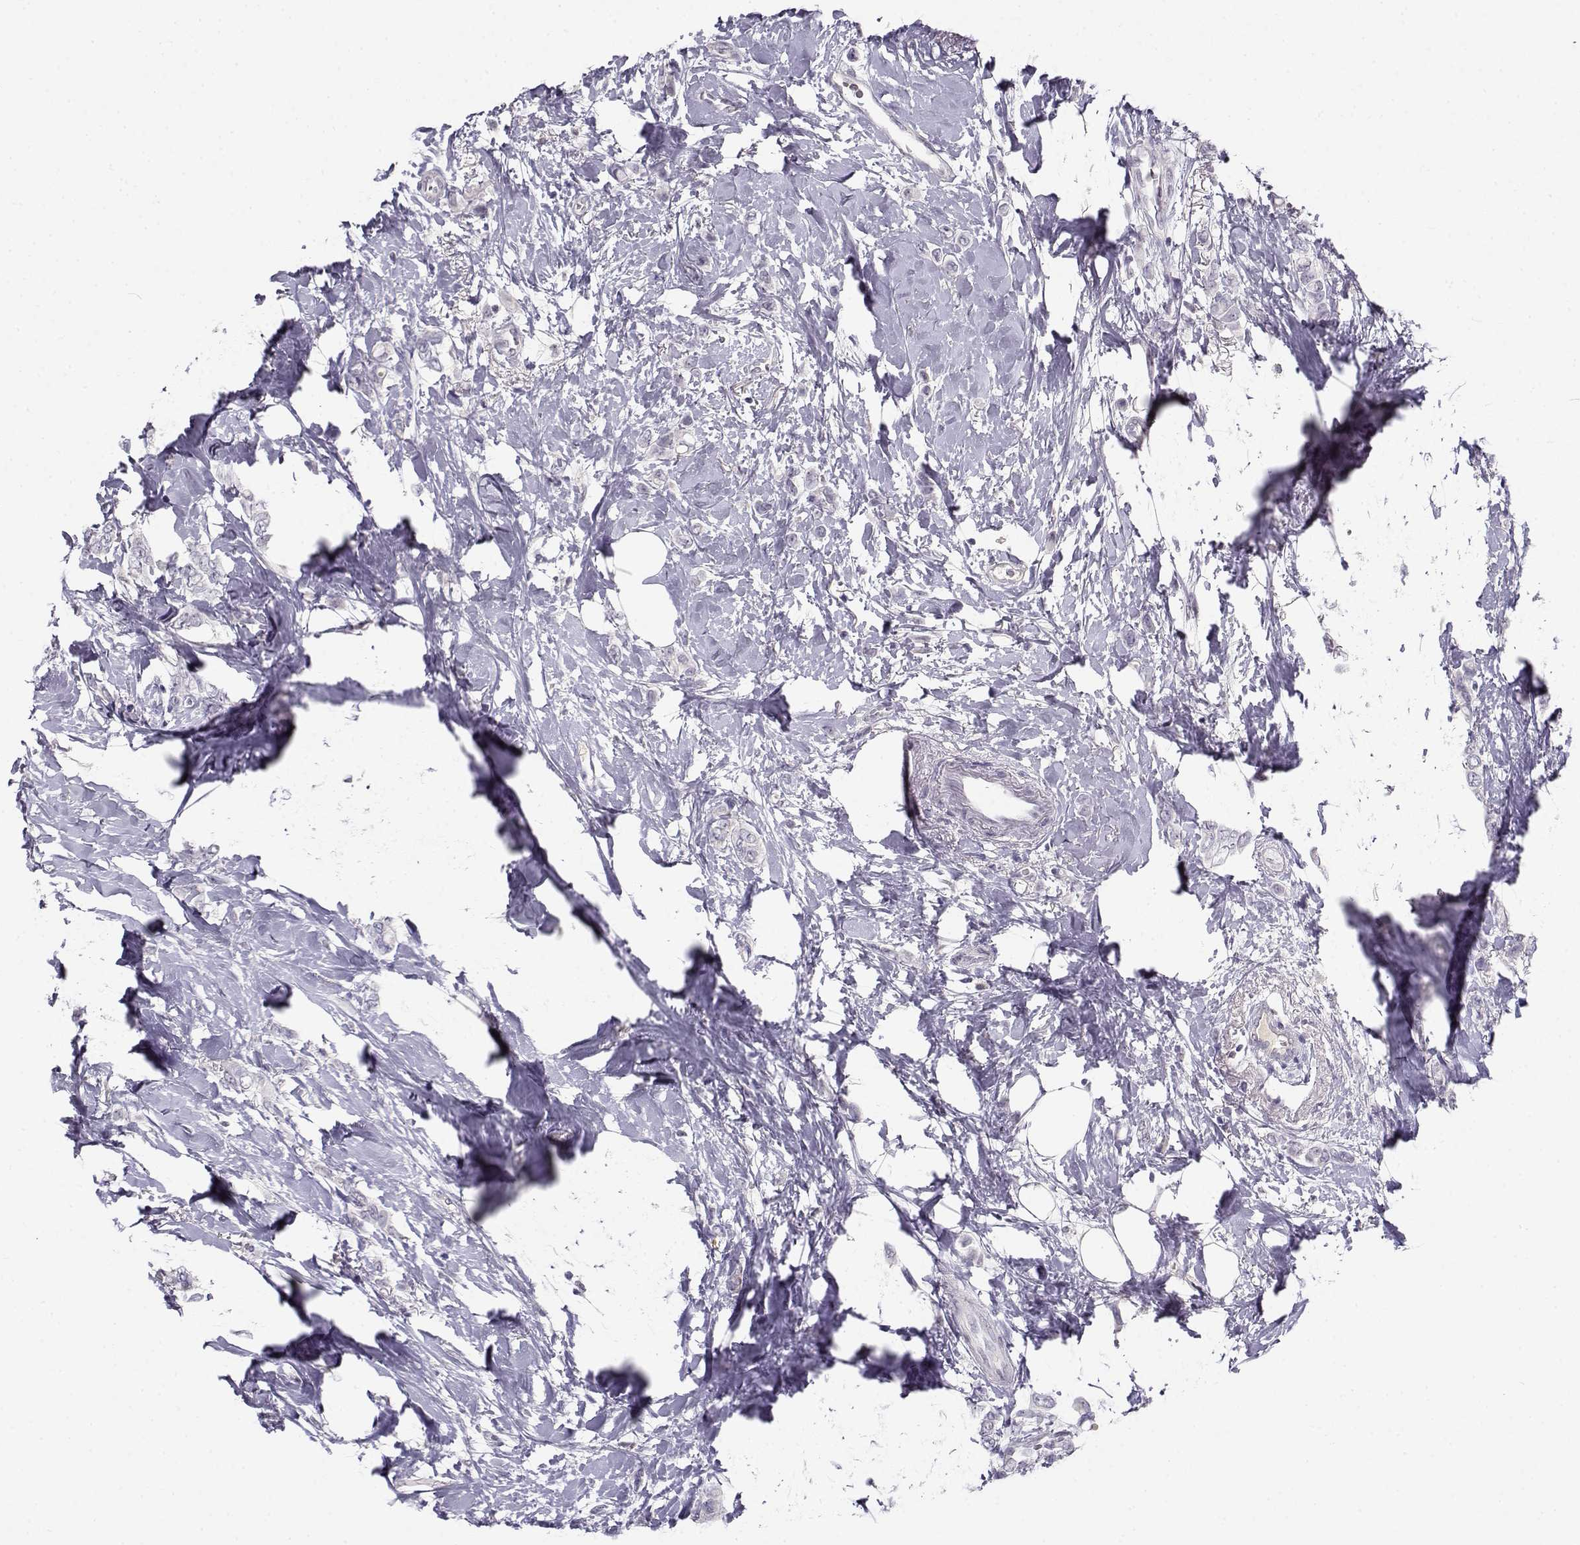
{"staining": {"intensity": "negative", "quantity": "none", "location": "none"}, "tissue": "breast cancer", "cell_type": "Tumor cells", "image_type": "cancer", "snomed": [{"axis": "morphology", "description": "Lobular carcinoma"}, {"axis": "topography", "description": "Breast"}], "caption": "IHC histopathology image of neoplastic tissue: human breast cancer stained with DAB (3,3'-diaminobenzidine) exhibits no significant protein staining in tumor cells.", "gene": "C16orf86", "patient": {"sex": "female", "age": 66}}